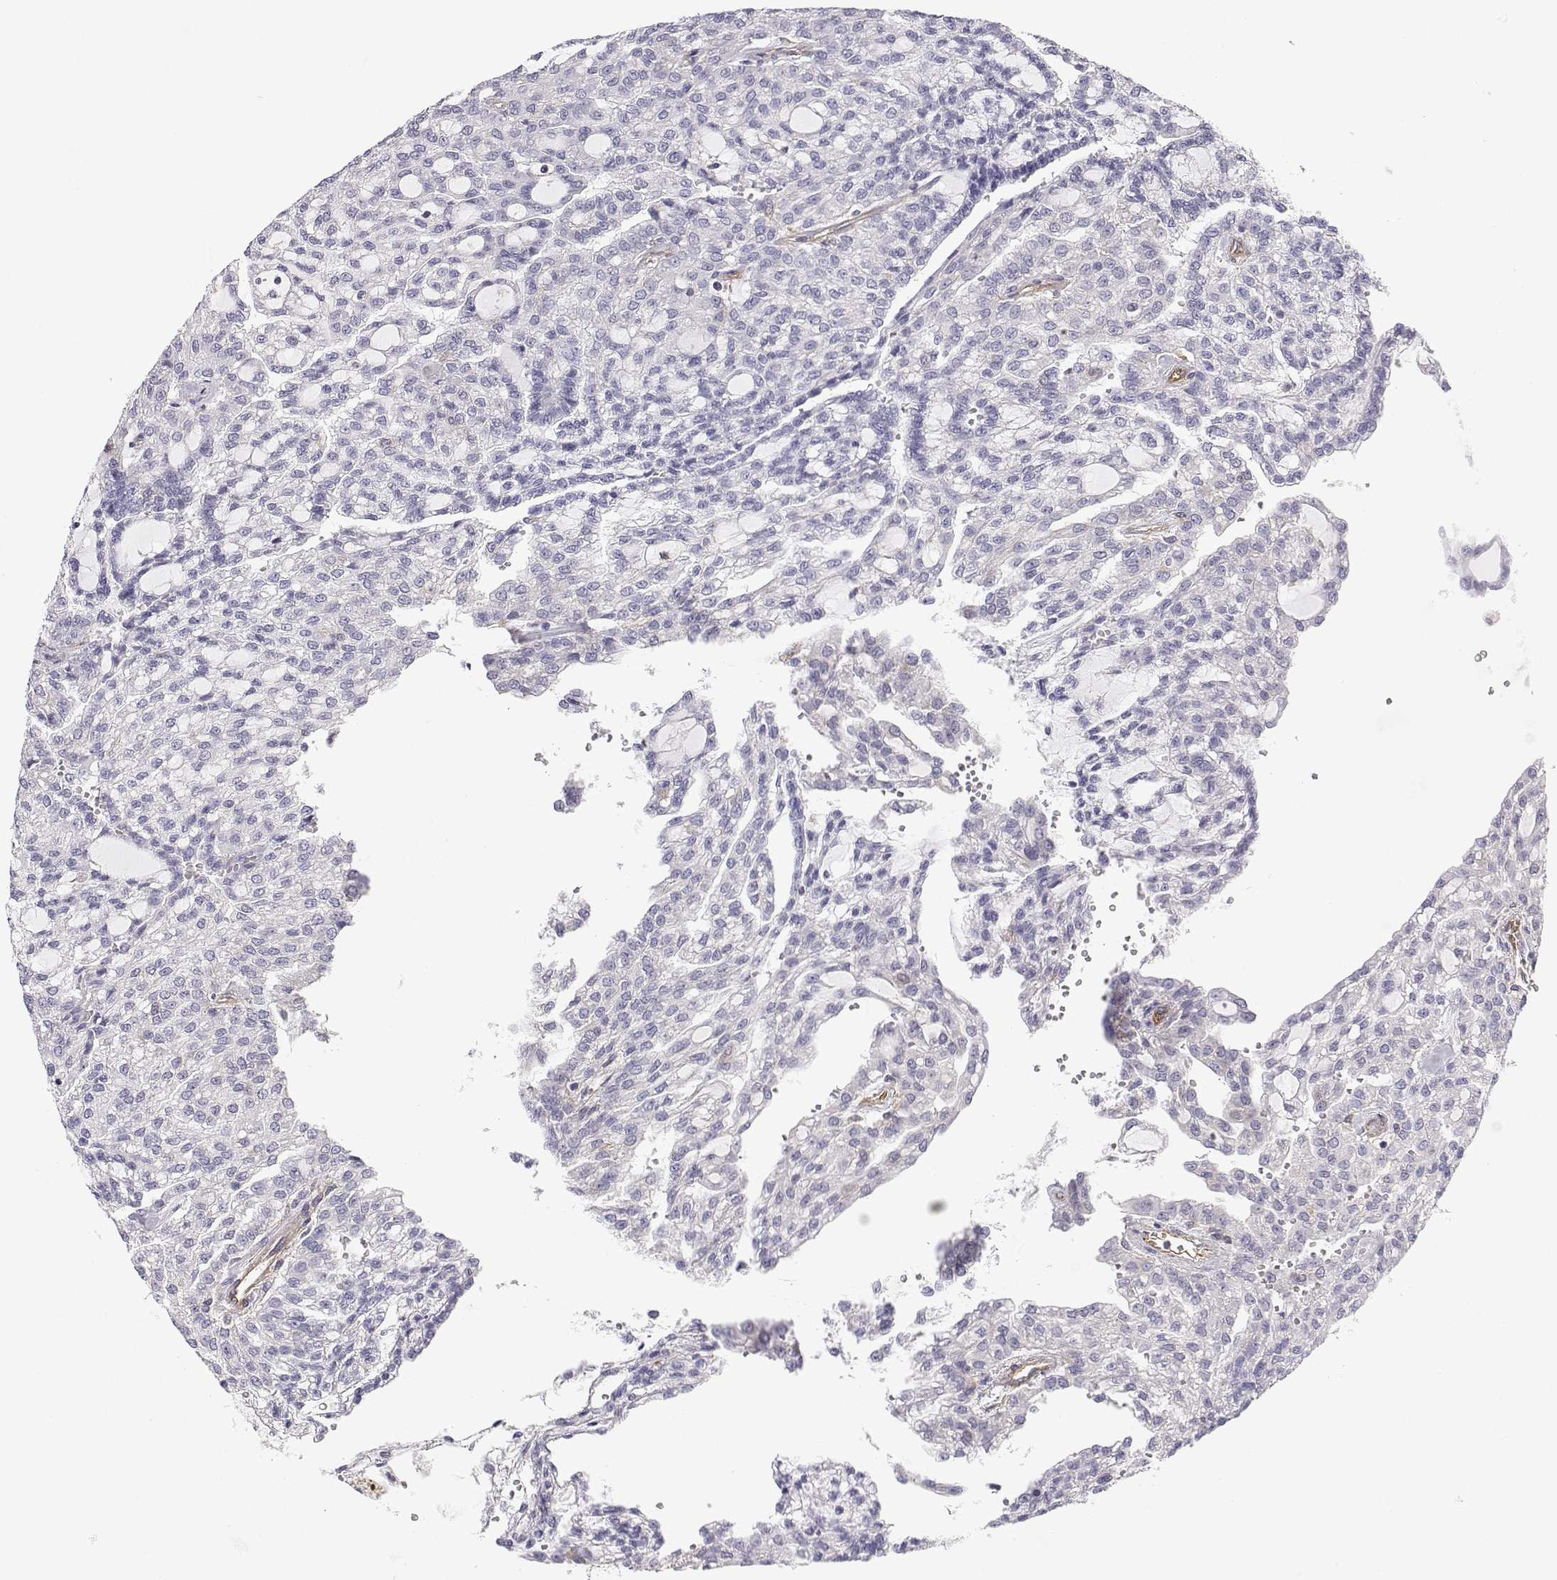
{"staining": {"intensity": "negative", "quantity": "none", "location": "none"}, "tissue": "renal cancer", "cell_type": "Tumor cells", "image_type": "cancer", "snomed": [{"axis": "morphology", "description": "Adenocarcinoma, NOS"}, {"axis": "topography", "description": "Kidney"}], "caption": "Adenocarcinoma (renal) stained for a protein using IHC demonstrates no expression tumor cells.", "gene": "MYH9", "patient": {"sex": "male", "age": 63}}